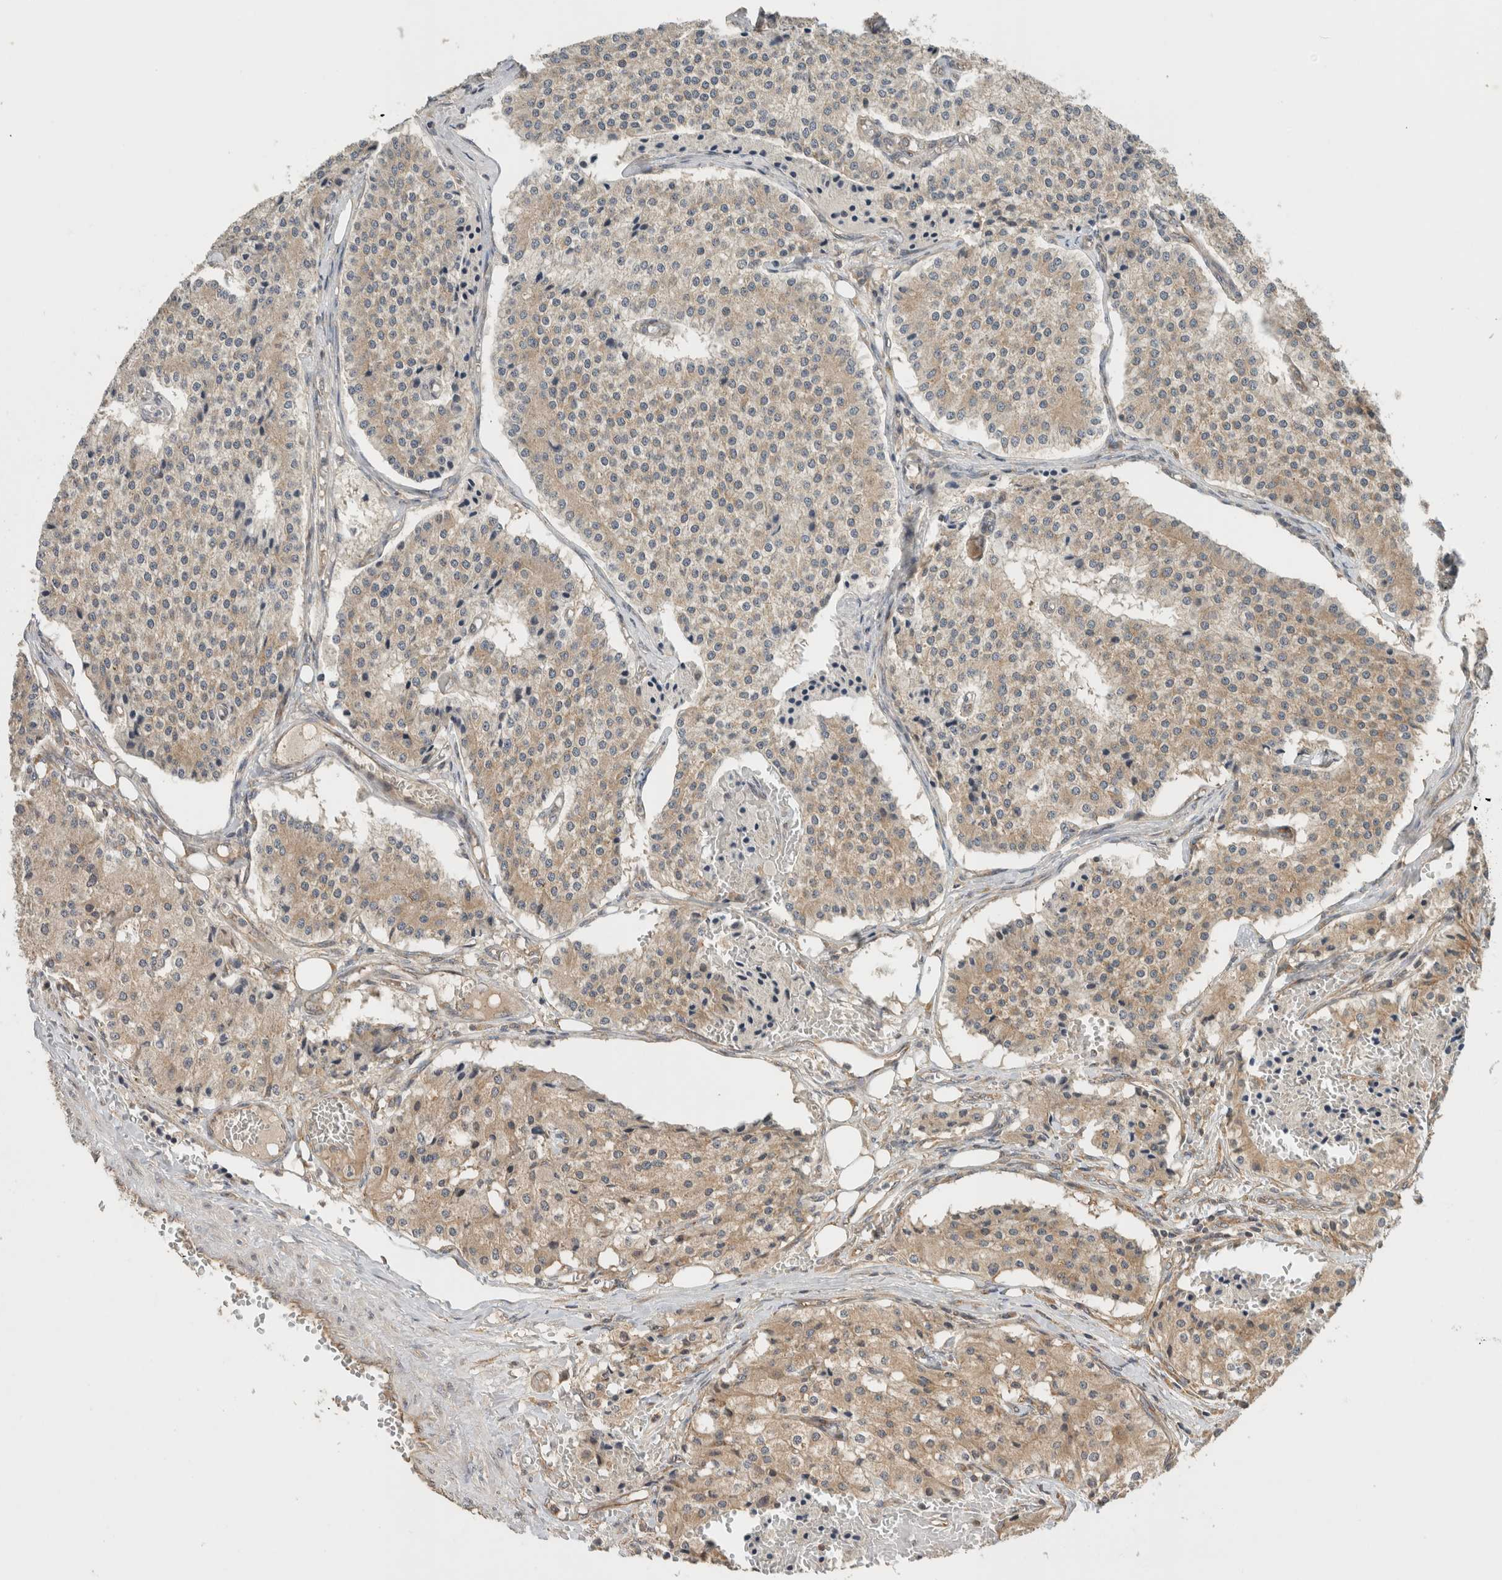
{"staining": {"intensity": "moderate", "quantity": "25%-75%", "location": "cytoplasmic/membranous"}, "tissue": "carcinoid", "cell_type": "Tumor cells", "image_type": "cancer", "snomed": [{"axis": "morphology", "description": "Carcinoid, malignant, NOS"}, {"axis": "topography", "description": "Colon"}], "caption": "Brown immunohistochemical staining in malignant carcinoid demonstrates moderate cytoplasmic/membranous expression in approximately 25%-75% of tumor cells. (Brightfield microscopy of DAB IHC at high magnification).", "gene": "PUM1", "patient": {"sex": "female", "age": 52}}